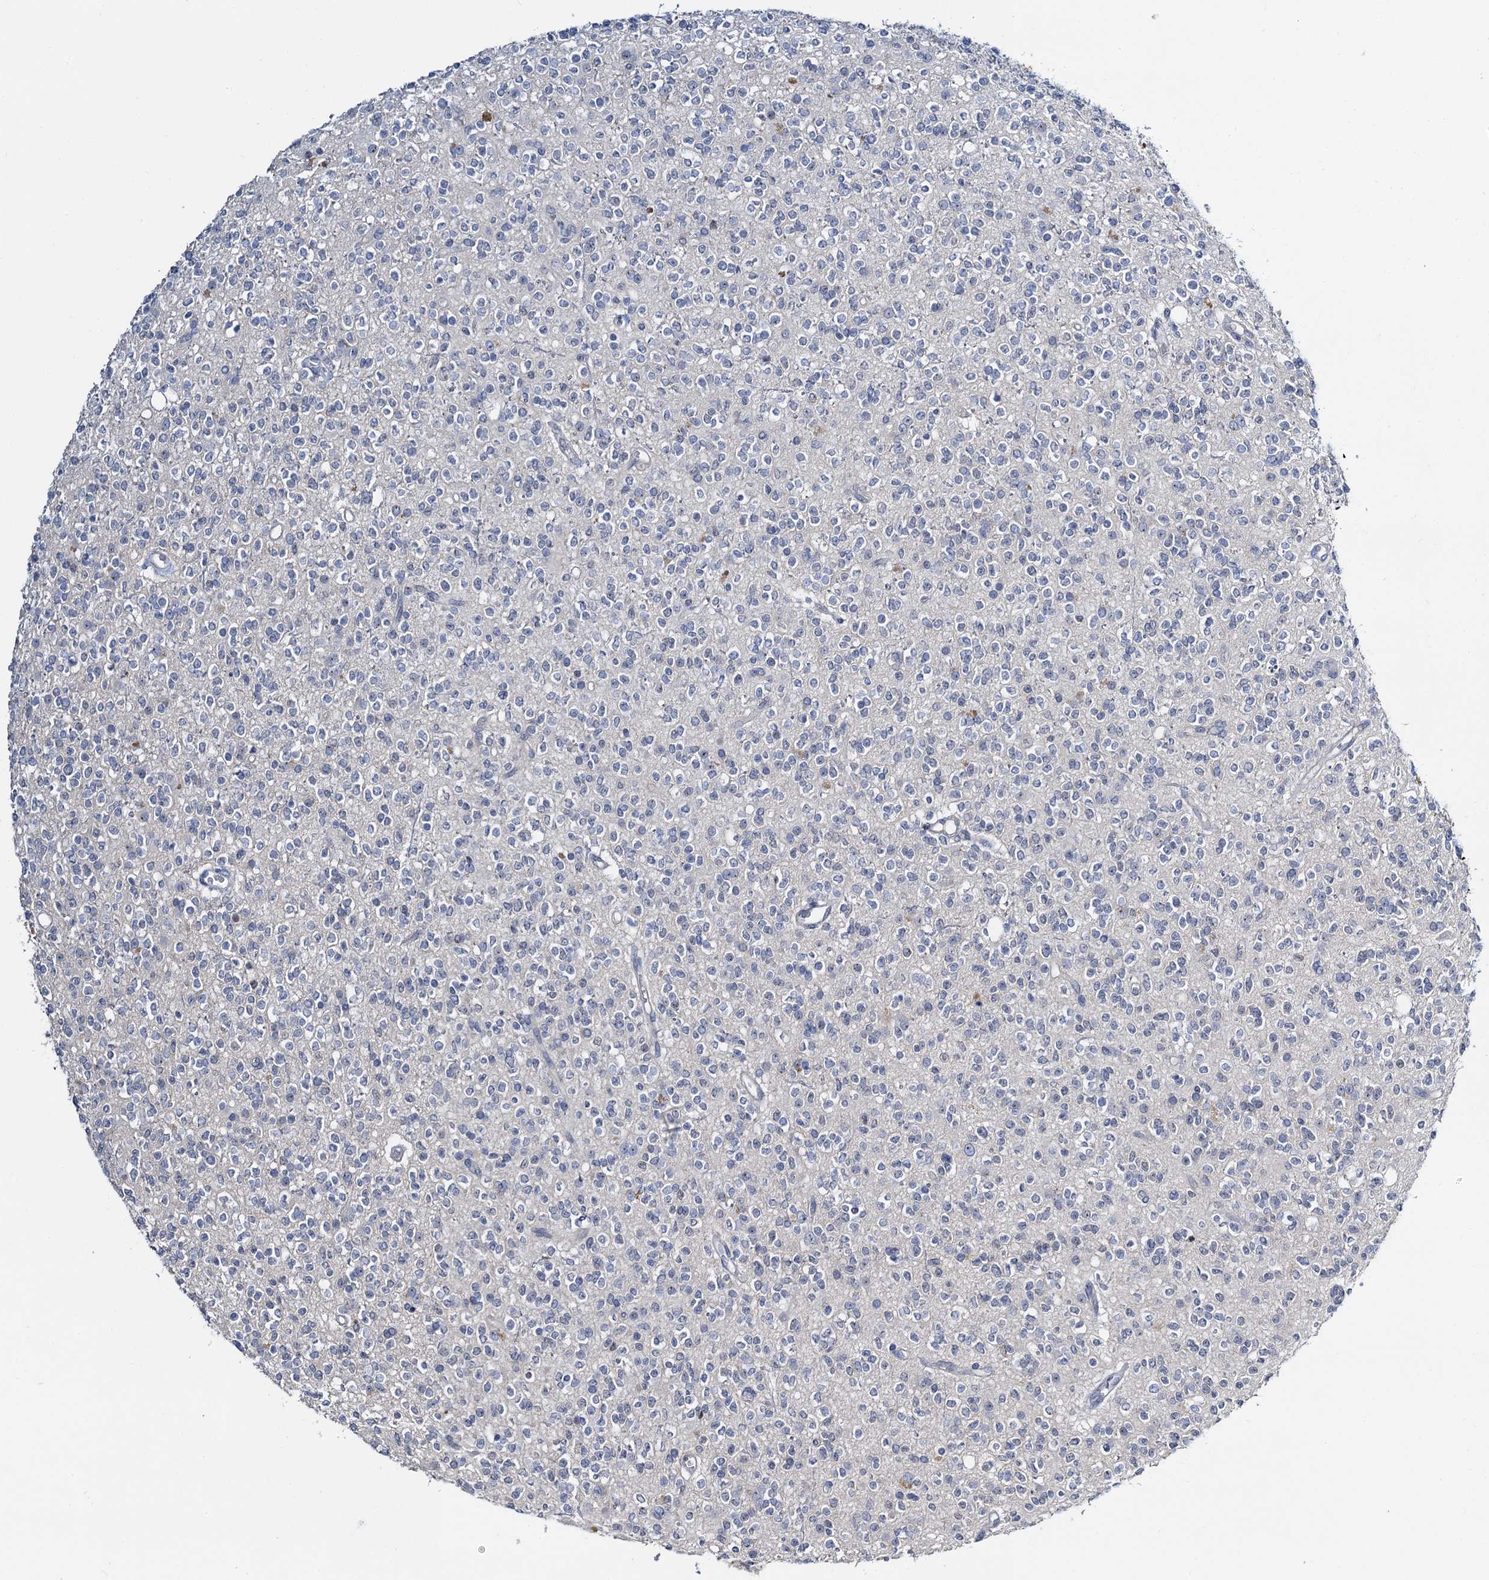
{"staining": {"intensity": "negative", "quantity": "none", "location": "none"}, "tissue": "glioma", "cell_type": "Tumor cells", "image_type": "cancer", "snomed": [{"axis": "morphology", "description": "Glioma, malignant, High grade"}, {"axis": "topography", "description": "Brain"}], "caption": "Immunohistochemistry of malignant glioma (high-grade) exhibits no expression in tumor cells.", "gene": "NOP2", "patient": {"sex": "male", "age": 34}}